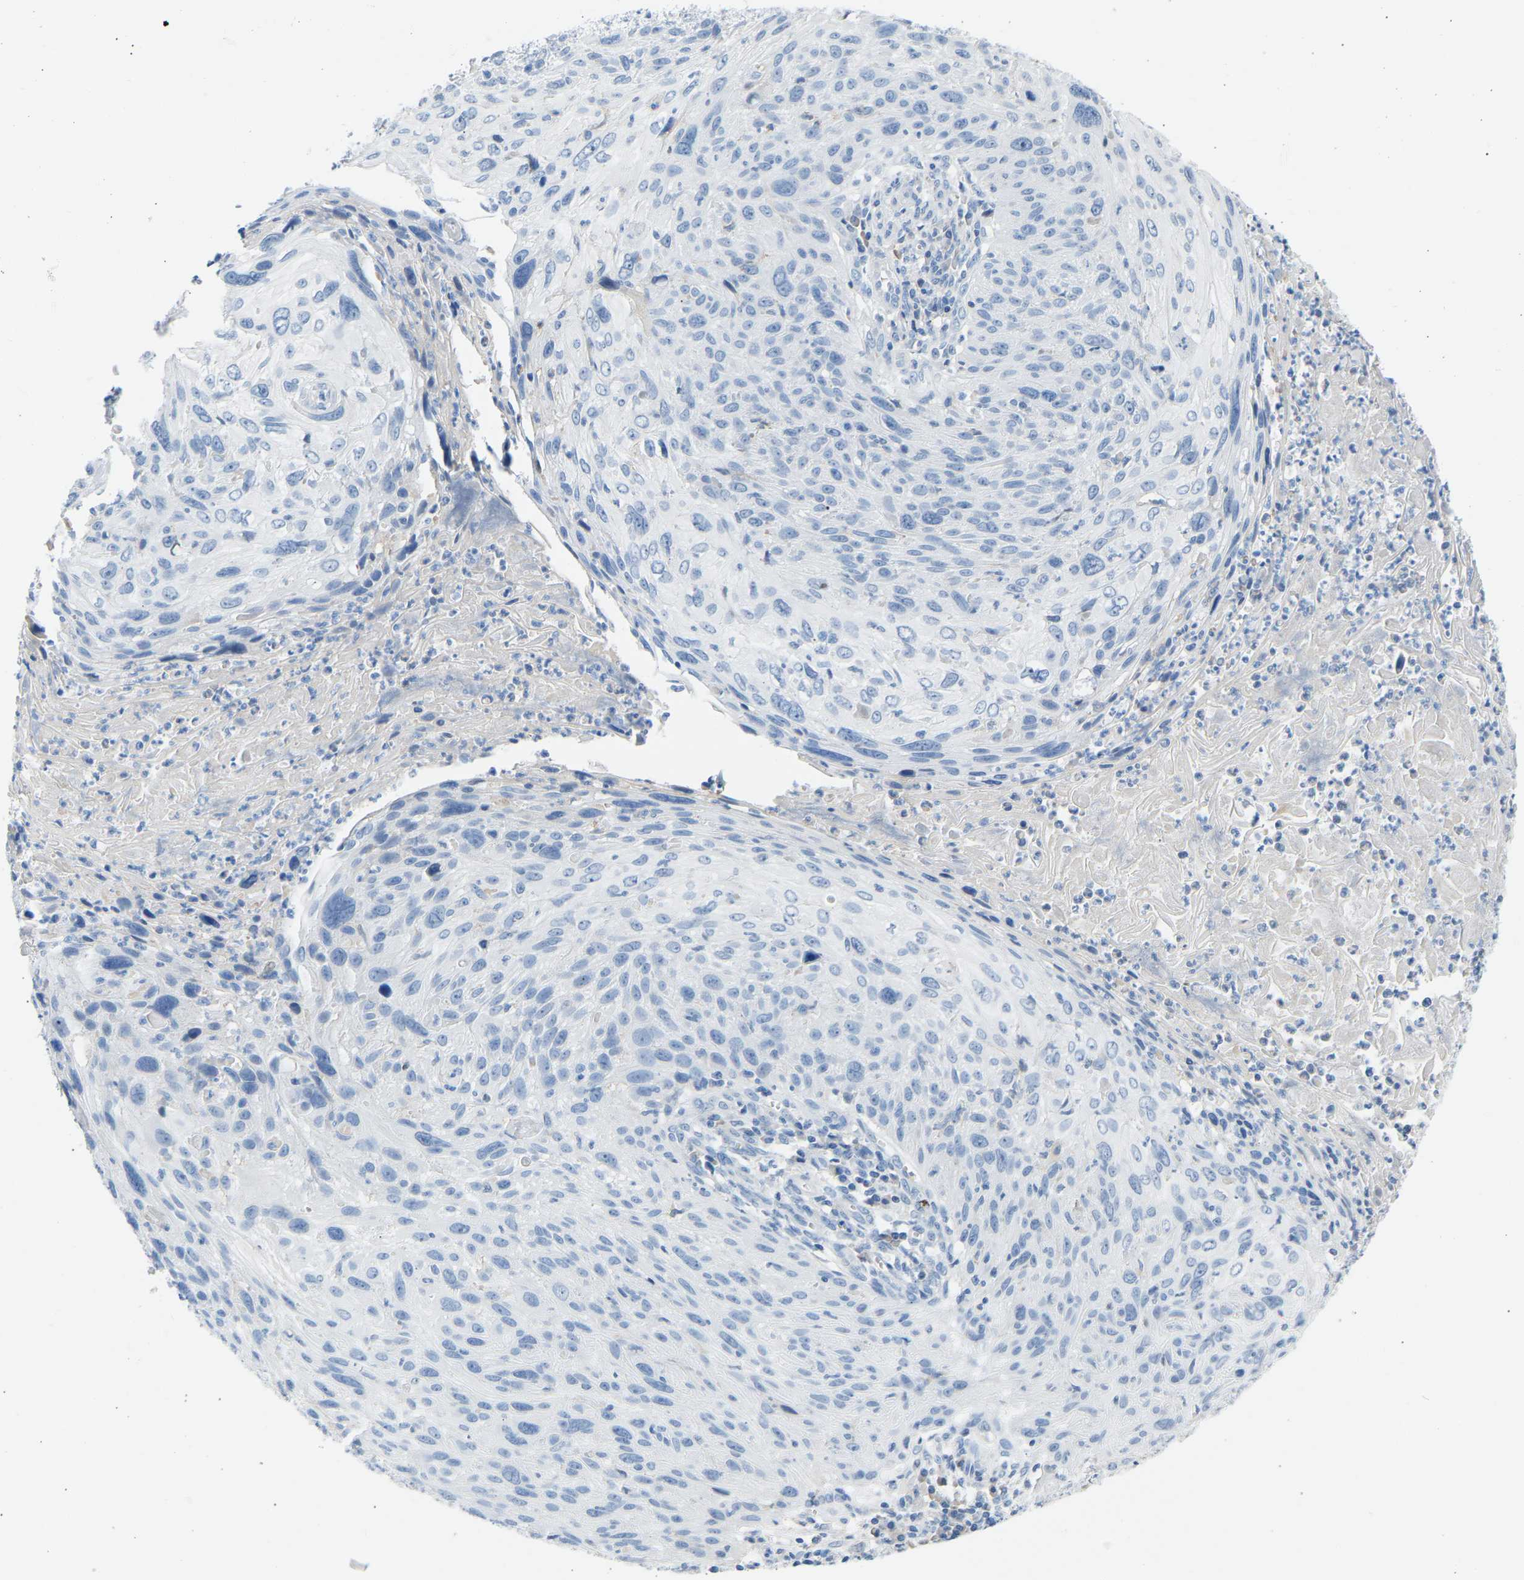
{"staining": {"intensity": "negative", "quantity": "none", "location": "none"}, "tissue": "cervical cancer", "cell_type": "Tumor cells", "image_type": "cancer", "snomed": [{"axis": "morphology", "description": "Squamous cell carcinoma, NOS"}, {"axis": "topography", "description": "Cervix"}], "caption": "Image shows no significant protein staining in tumor cells of cervical squamous cell carcinoma.", "gene": "GNAS", "patient": {"sex": "female", "age": 51}}